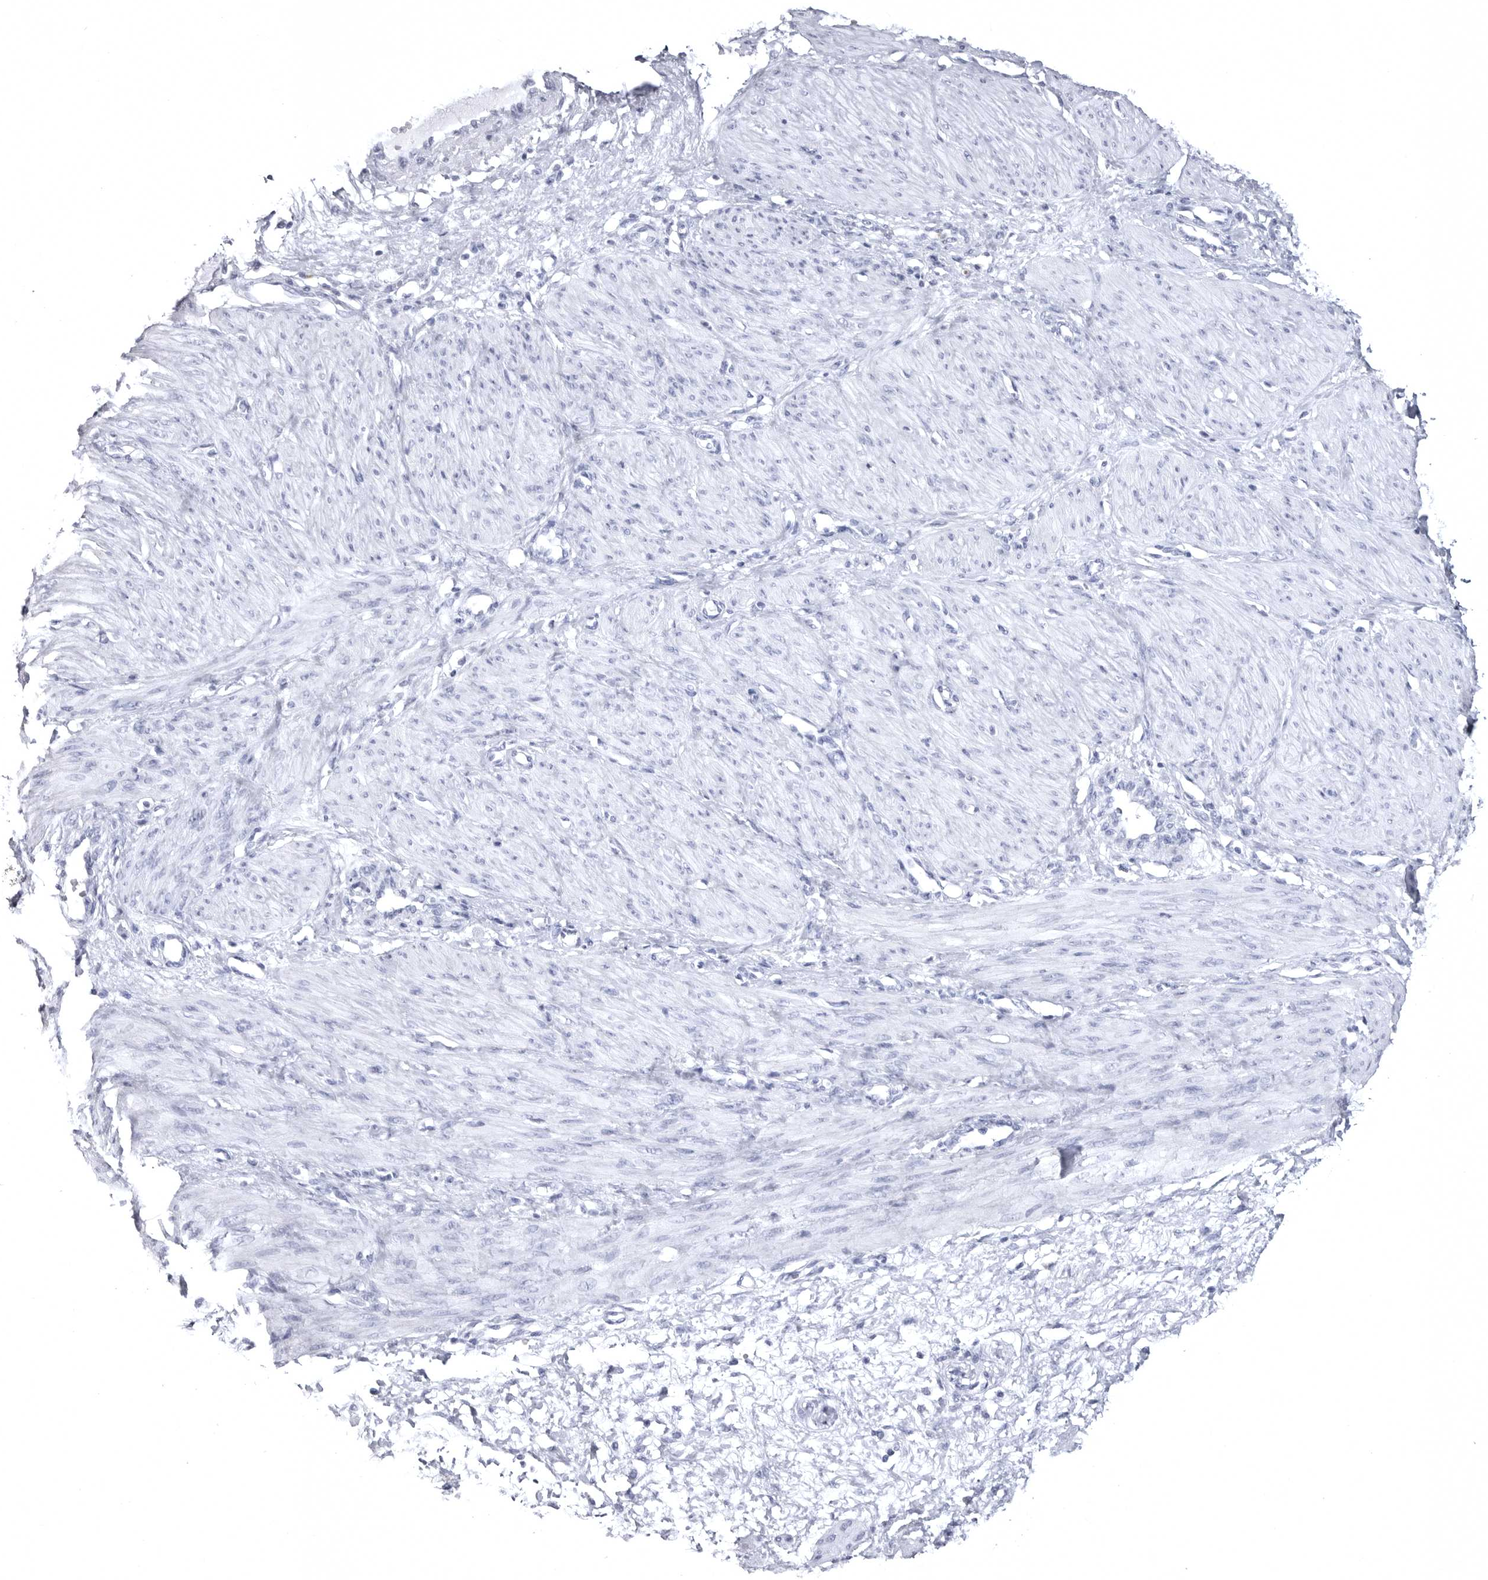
{"staining": {"intensity": "negative", "quantity": "none", "location": "none"}, "tissue": "smooth muscle", "cell_type": "Smooth muscle cells", "image_type": "normal", "snomed": [{"axis": "morphology", "description": "Normal tissue, NOS"}, {"axis": "topography", "description": "Endometrium"}], "caption": "IHC of normal human smooth muscle shows no staining in smooth muscle cells. (DAB (3,3'-diaminobenzidine) immunohistochemistry with hematoxylin counter stain).", "gene": "STAP2", "patient": {"sex": "female", "age": 33}}